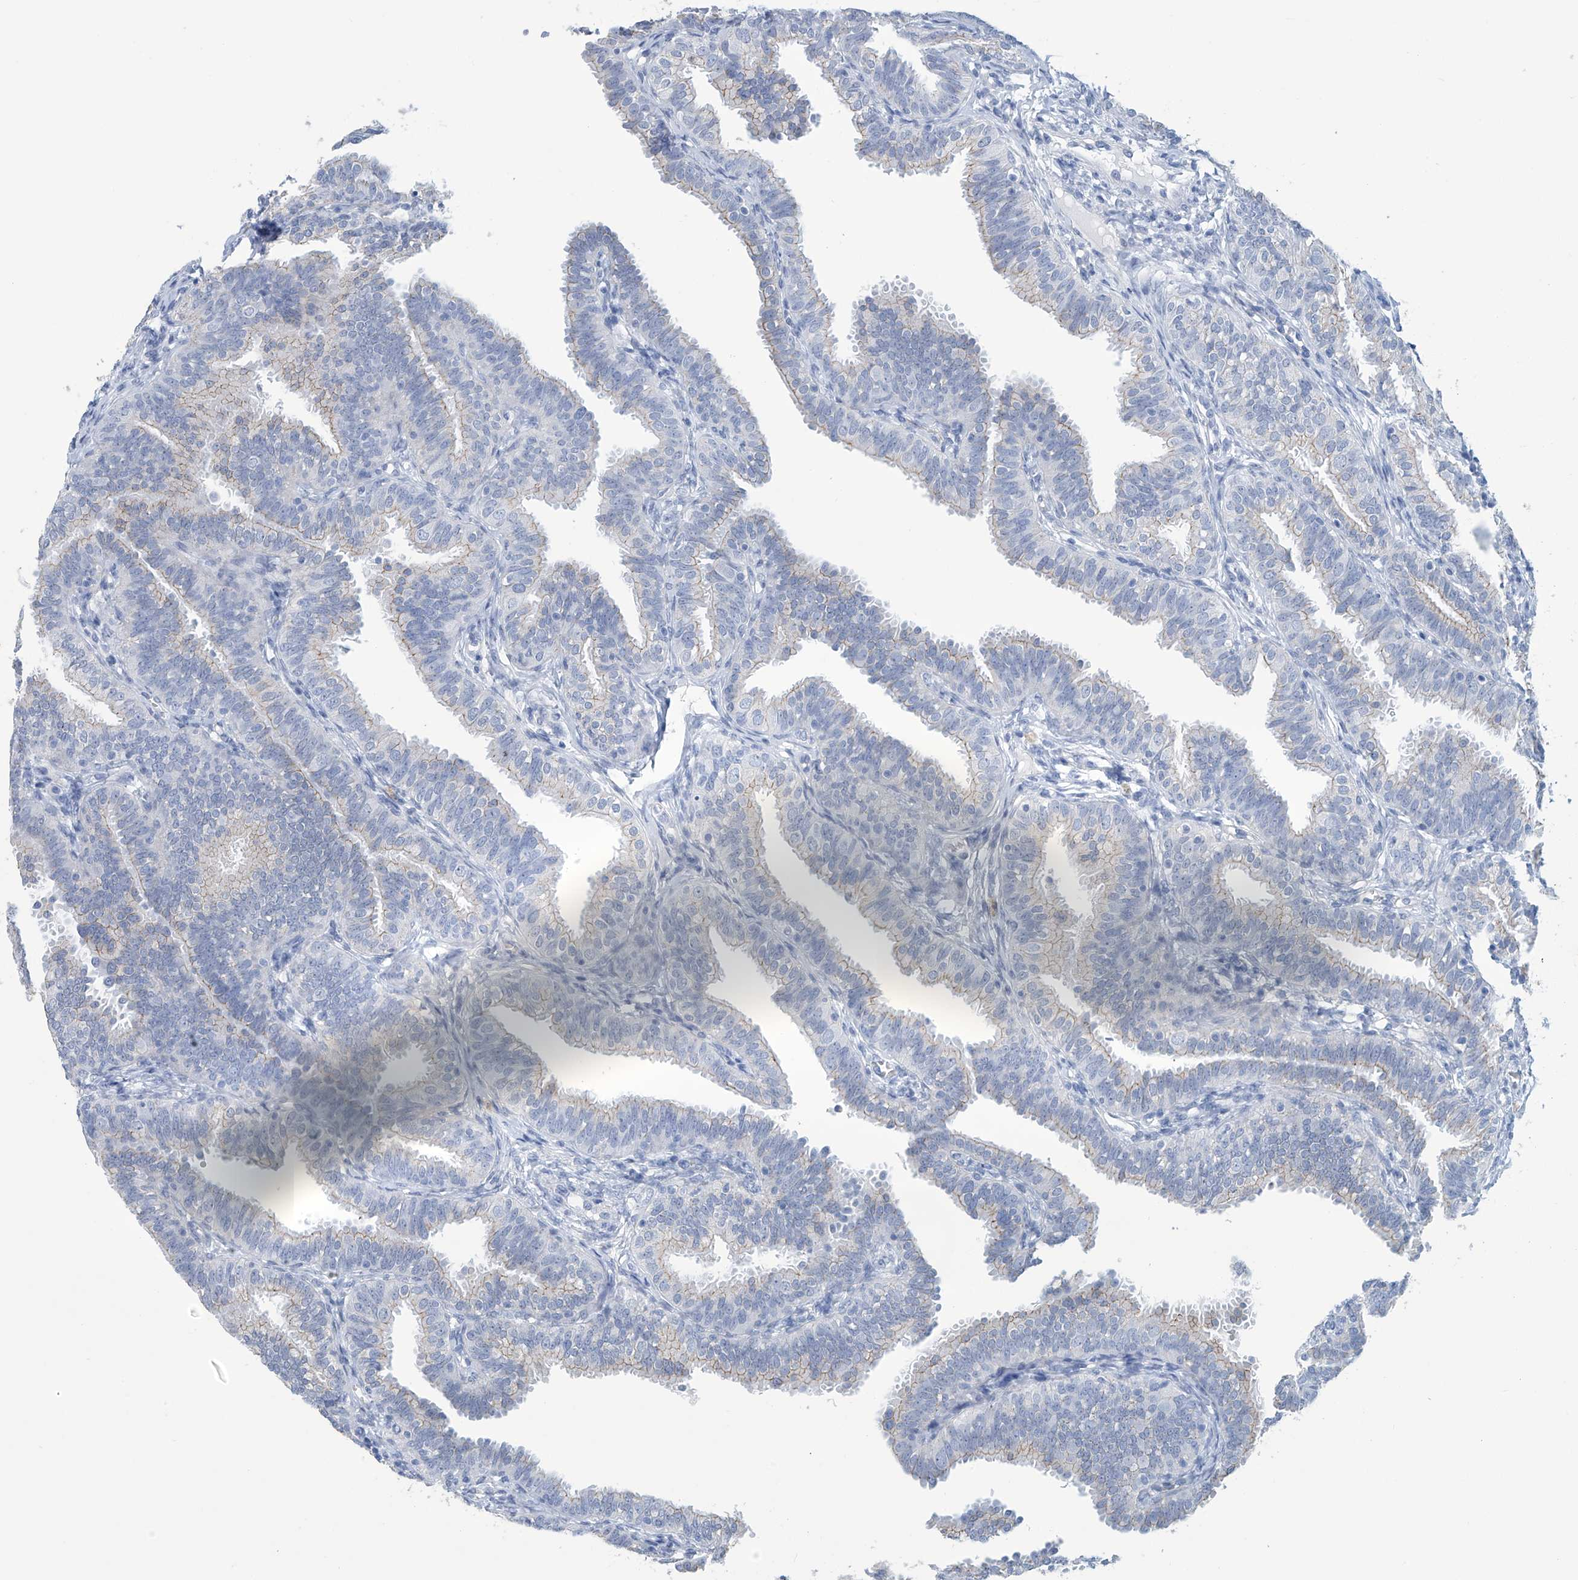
{"staining": {"intensity": "negative", "quantity": "none", "location": "none"}, "tissue": "fallopian tube", "cell_type": "Glandular cells", "image_type": "normal", "snomed": [{"axis": "morphology", "description": "Normal tissue, NOS"}, {"axis": "topography", "description": "Fallopian tube"}], "caption": "An immunohistochemistry micrograph of unremarkable fallopian tube is shown. There is no staining in glandular cells of fallopian tube. (Stains: DAB IHC with hematoxylin counter stain, Microscopy: brightfield microscopy at high magnification).", "gene": "DSP", "patient": {"sex": "female", "age": 35}}